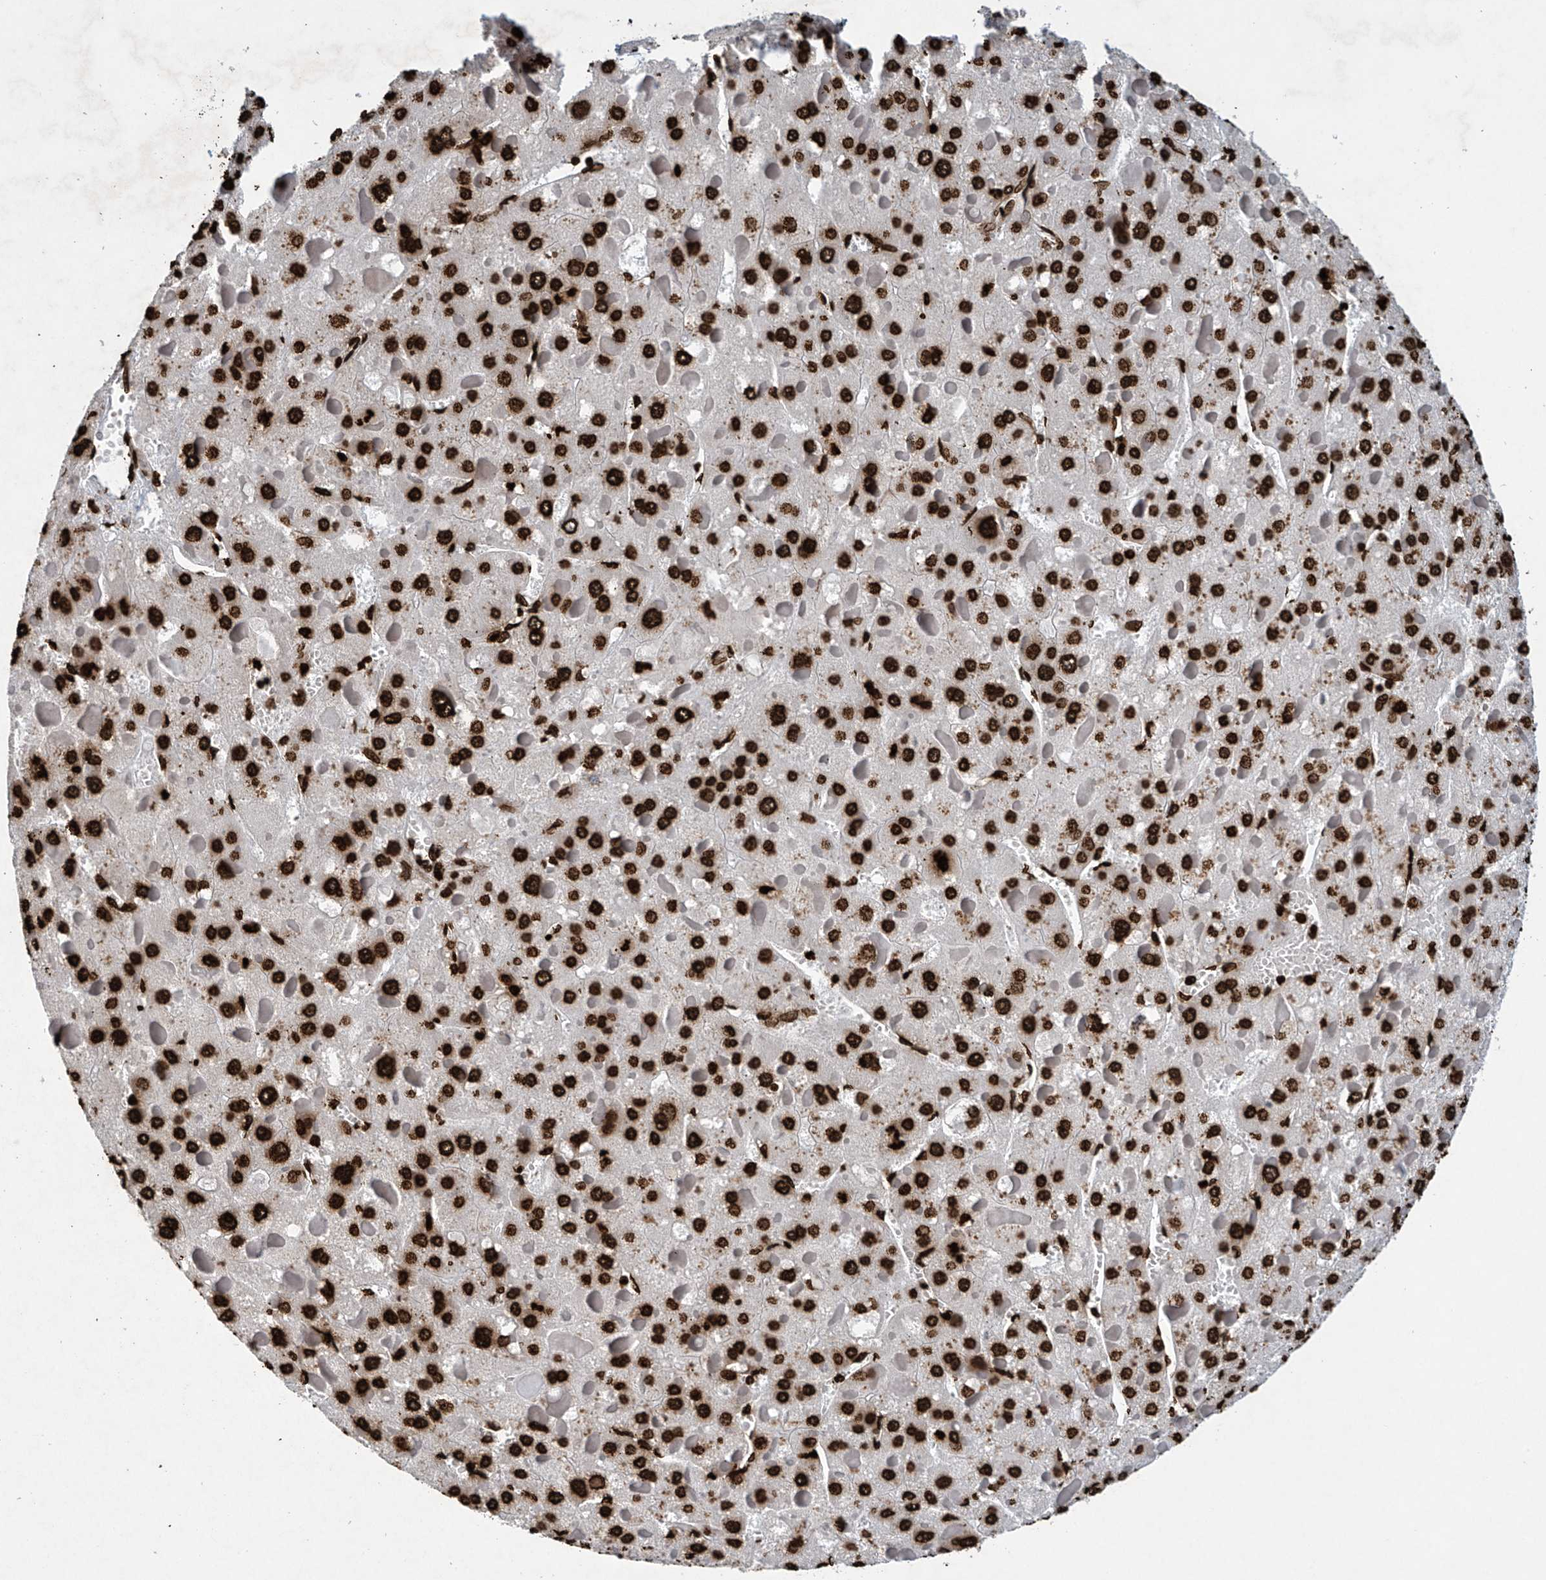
{"staining": {"intensity": "strong", "quantity": ">75%", "location": "nuclear"}, "tissue": "liver cancer", "cell_type": "Tumor cells", "image_type": "cancer", "snomed": [{"axis": "morphology", "description": "Carcinoma, Hepatocellular, NOS"}, {"axis": "topography", "description": "Liver"}], "caption": "The photomicrograph demonstrates staining of hepatocellular carcinoma (liver), revealing strong nuclear protein staining (brown color) within tumor cells. (Brightfield microscopy of DAB IHC at high magnification).", "gene": "H3-3A", "patient": {"sex": "female", "age": 73}}